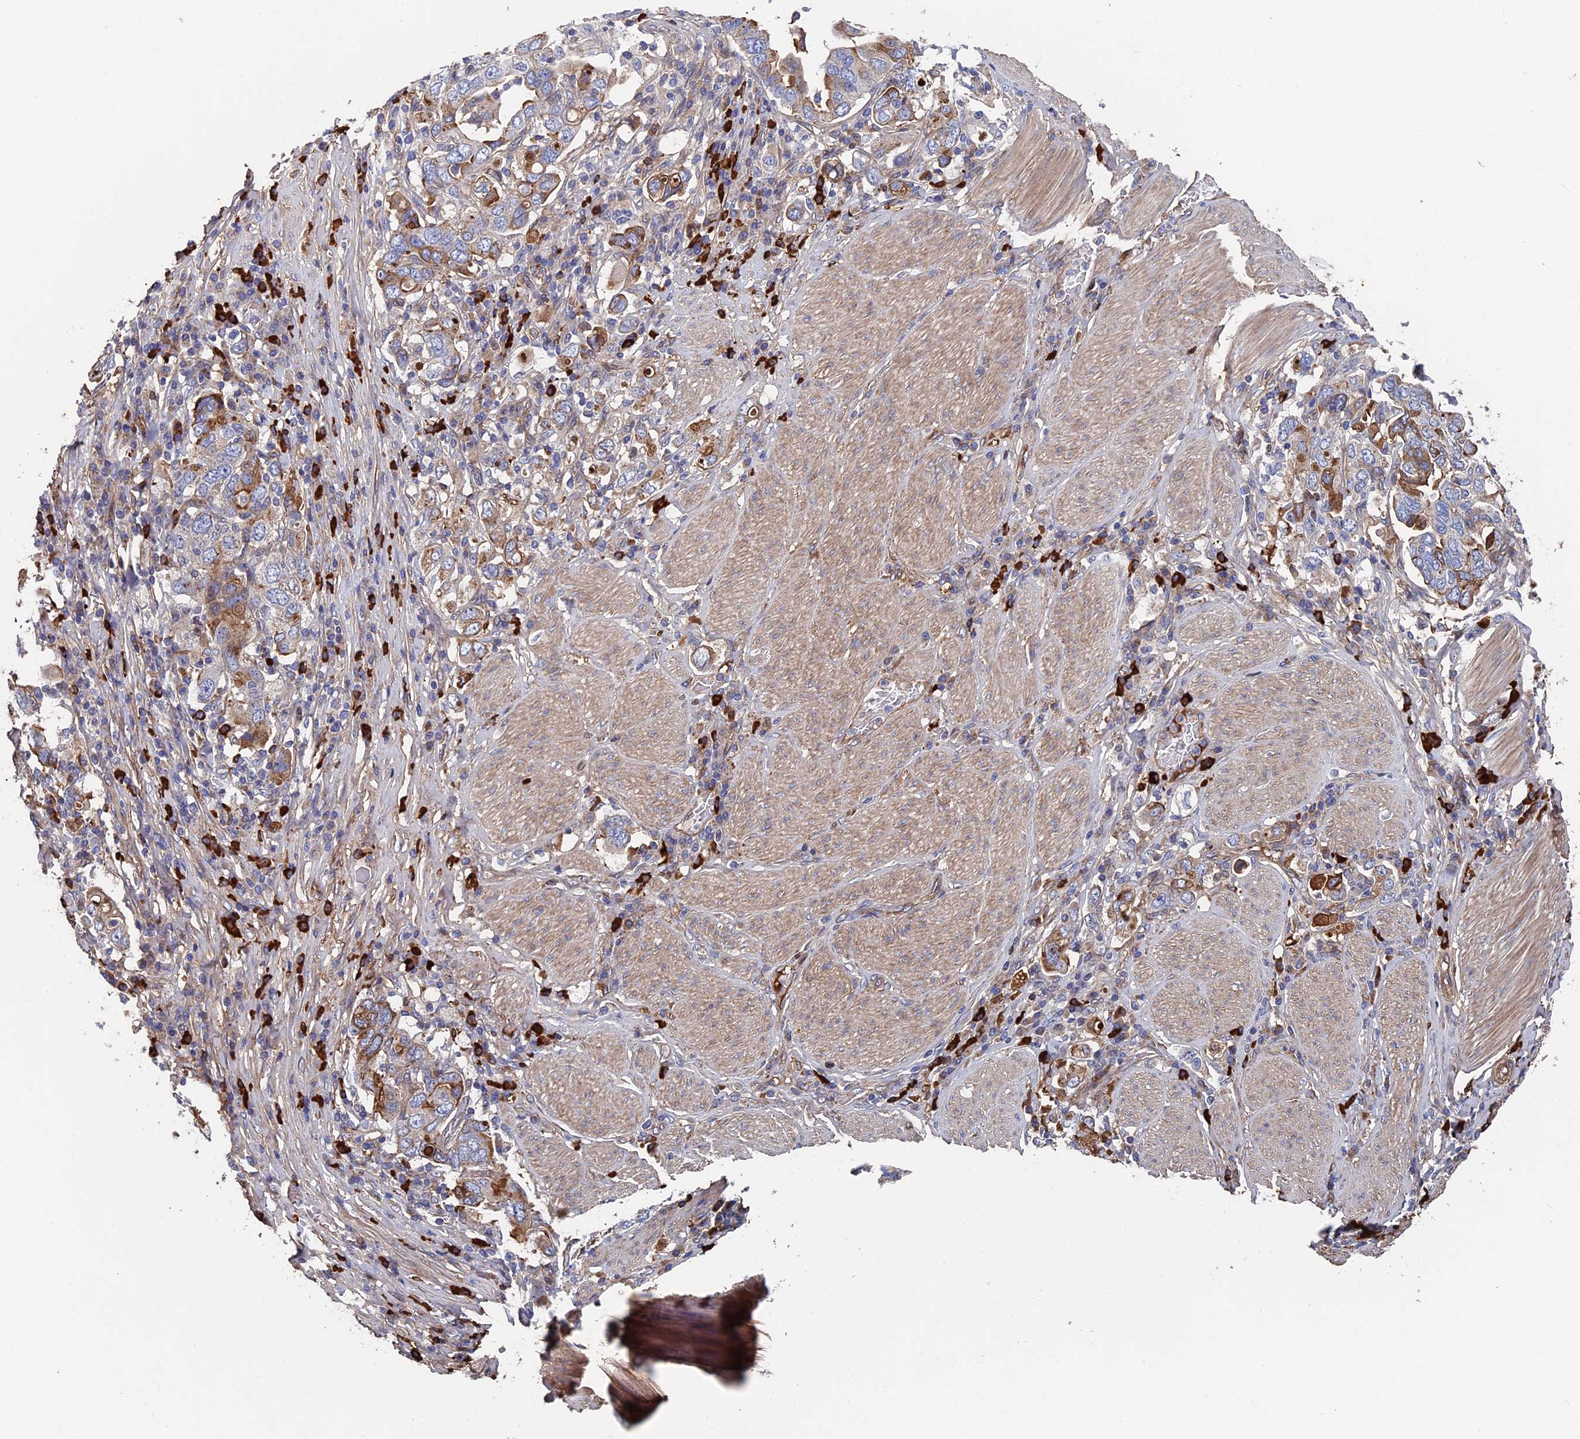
{"staining": {"intensity": "moderate", "quantity": "25%-75%", "location": "cytoplasmic/membranous"}, "tissue": "stomach cancer", "cell_type": "Tumor cells", "image_type": "cancer", "snomed": [{"axis": "morphology", "description": "Adenocarcinoma, NOS"}, {"axis": "topography", "description": "Stomach, upper"}], "caption": "Stomach cancer was stained to show a protein in brown. There is medium levels of moderate cytoplasmic/membranous positivity in about 25%-75% of tumor cells.", "gene": "RPUSD1", "patient": {"sex": "male", "age": 62}}